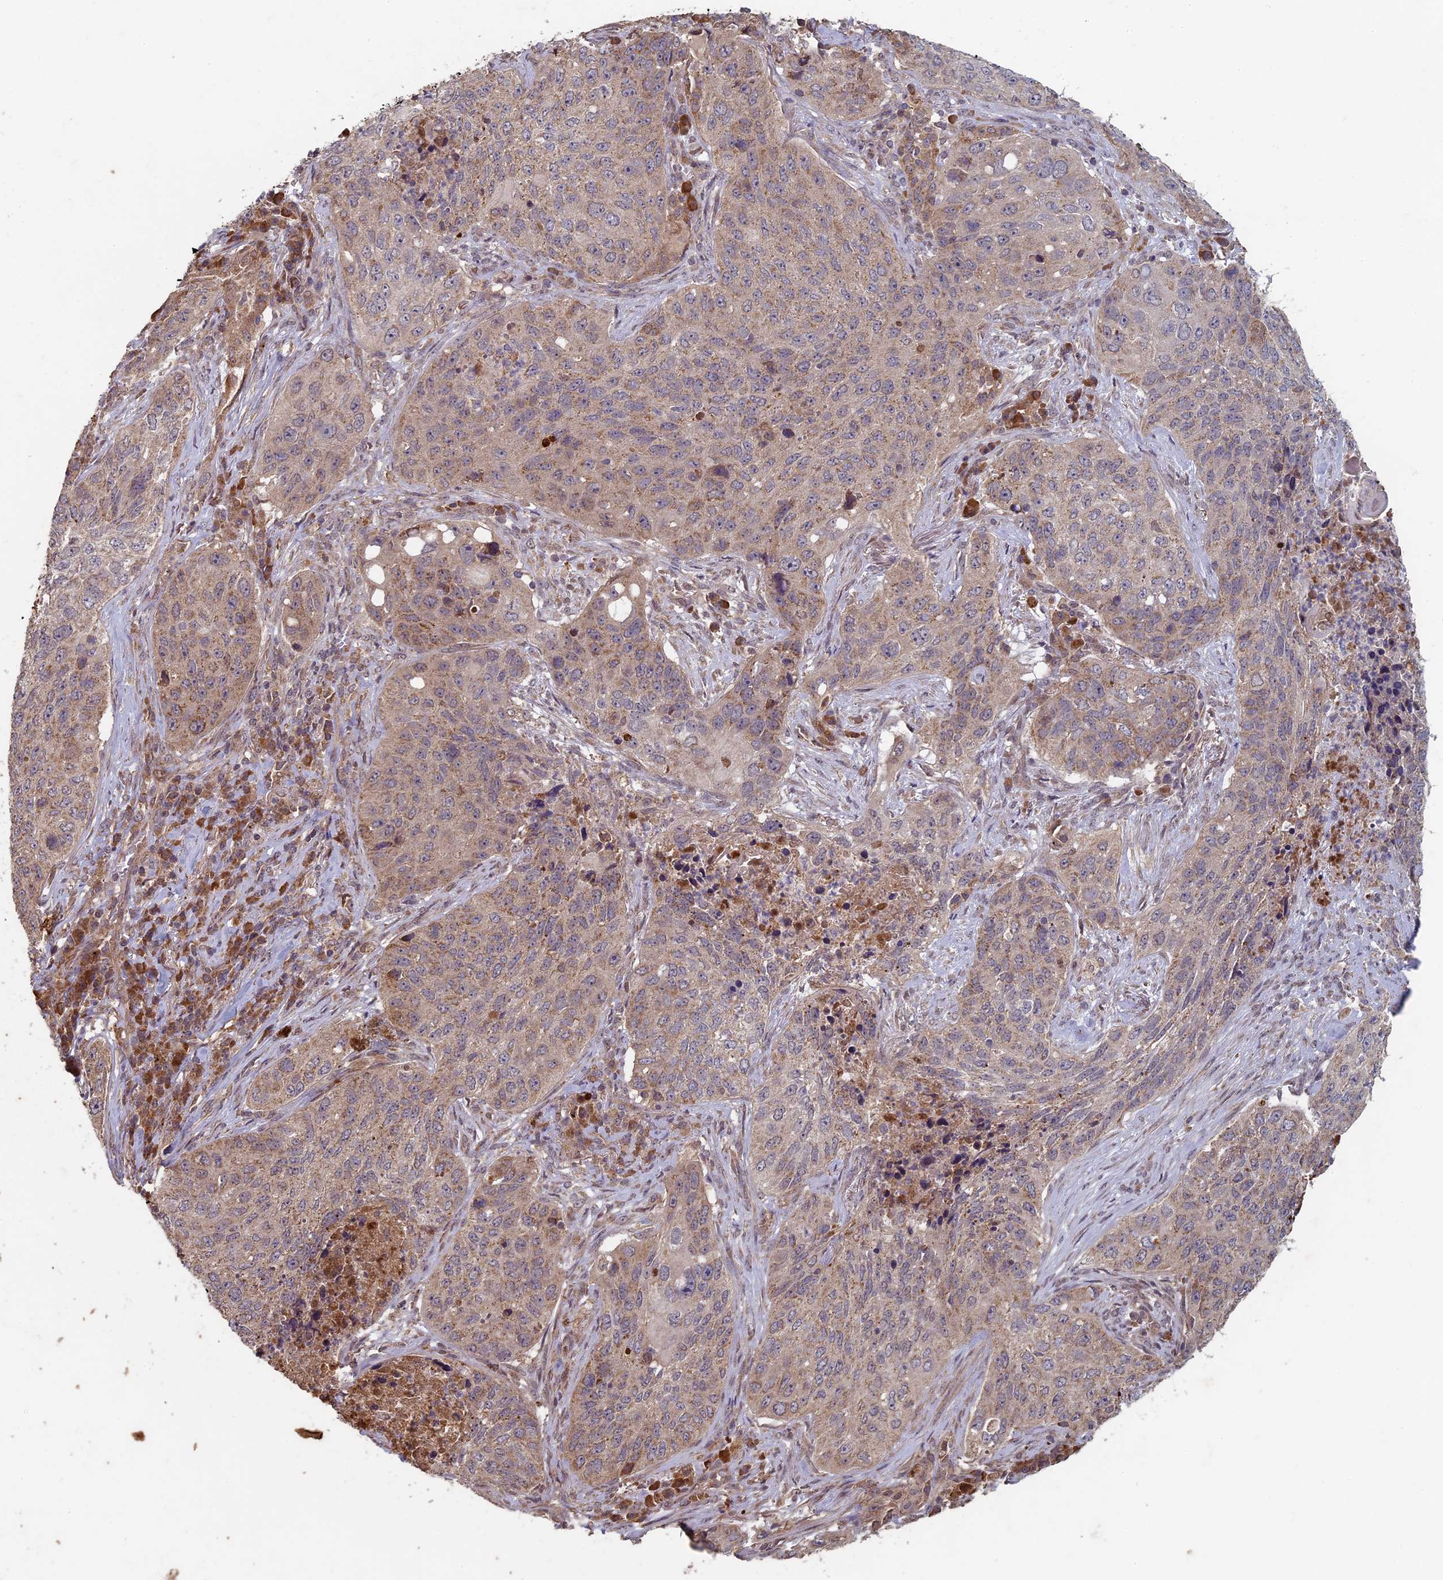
{"staining": {"intensity": "moderate", "quantity": ">75%", "location": "cytoplasmic/membranous"}, "tissue": "lung cancer", "cell_type": "Tumor cells", "image_type": "cancer", "snomed": [{"axis": "morphology", "description": "Squamous cell carcinoma, NOS"}, {"axis": "topography", "description": "Lung"}], "caption": "This micrograph displays IHC staining of human lung squamous cell carcinoma, with medium moderate cytoplasmic/membranous expression in approximately >75% of tumor cells.", "gene": "RCCD1", "patient": {"sex": "female", "age": 63}}